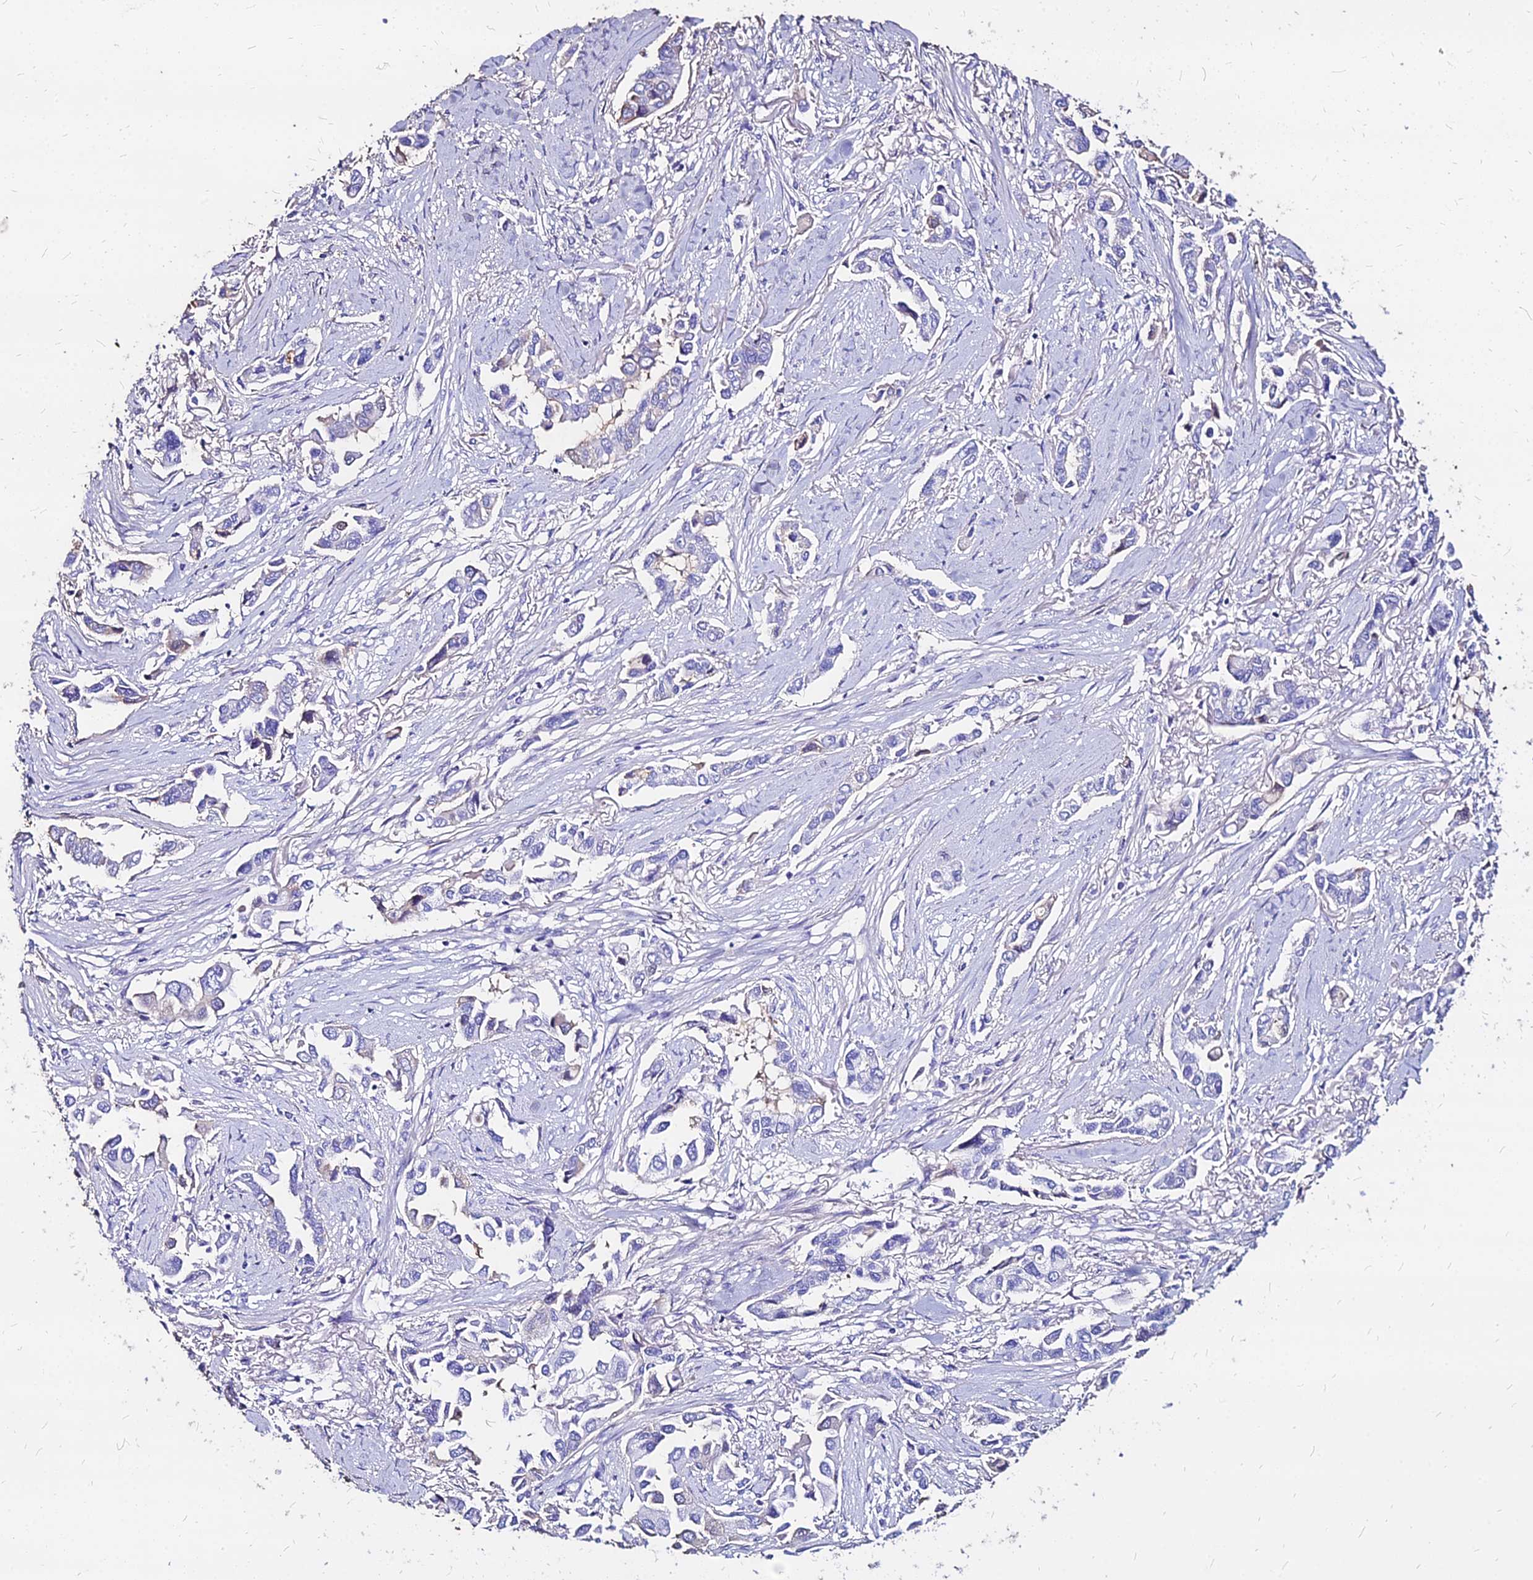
{"staining": {"intensity": "negative", "quantity": "none", "location": "none"}, "tissue": "lung cancer", "cell_type": "Tumor cells", "image_type": "cancer", "snomed": [{"axis": "morphology", "description": "Adenocarcinoma, NOS"}, {"axis": "topography", "description": "Lung"}], "caption": "IHC photomicrograph of lung adenocarcinoma stained for a protein (brown), which displays no positivity in tumor cells.", "gene": "NME5", "patient": {"sex": "female", "age": 76}}